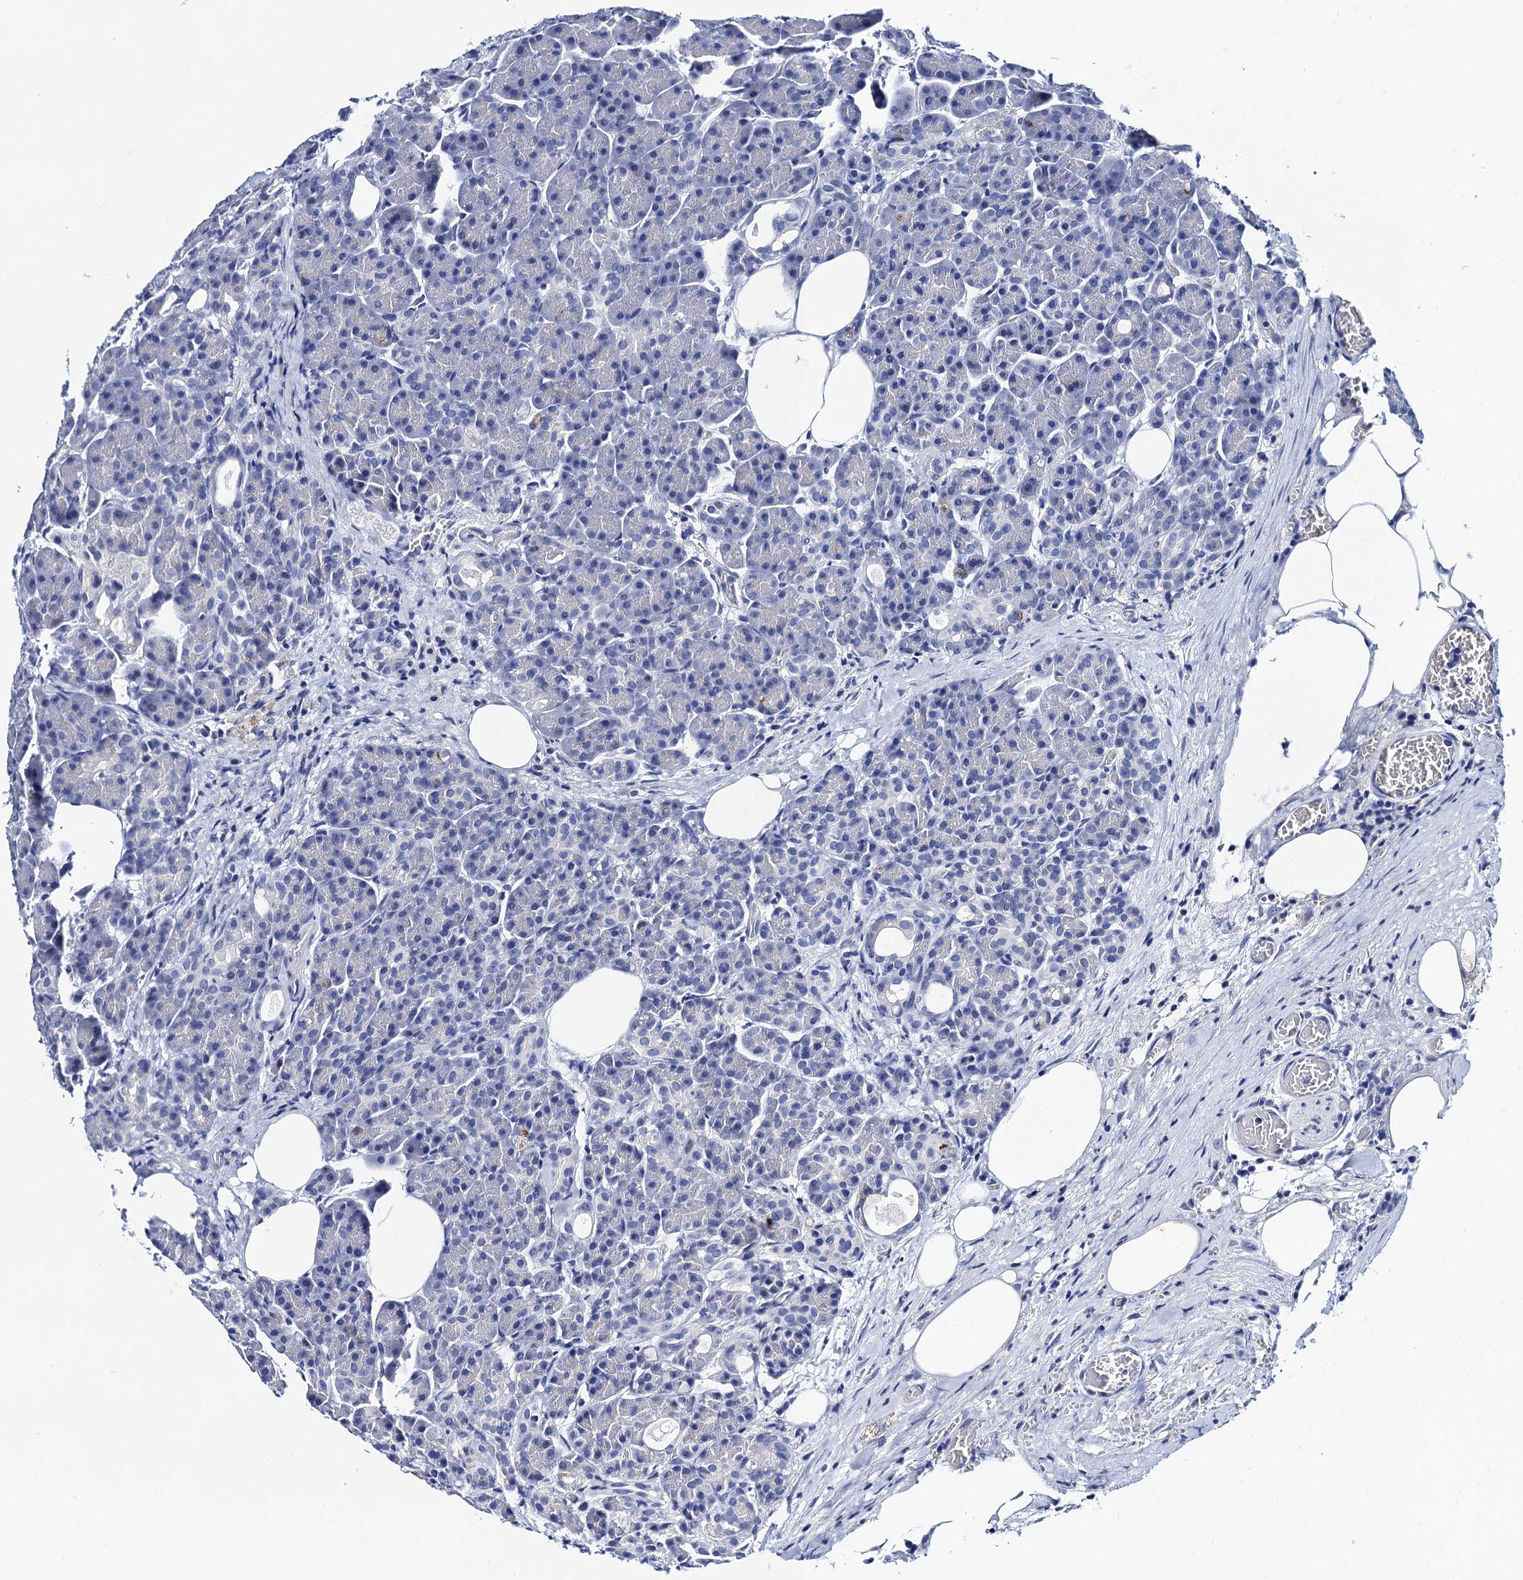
{"staining": {"intensity": "negative", "quantity": "none", "location": "none"}, "tissue": "pancreas", "cell_type": "Exocrine glandular cells", "image_type": "normal", "snomed": [{"axis": "morphology", "description": "Normal tissue, NOS"}, {"axis": "topography", "description": "Pancreas"}], "caption": "DAB (3,3'-diaminobenzidine) immunohistochemical staining of normal human pancreas displays no significant expression in exocrine glandular cells. Brightfield microscopy of immunohistochemistry (IHC) stained with DAB (3,3'-diaminobenzidine) (brown) and hematoxylin (blue), captured at high magnification.", "gene": "LYPD3", "patient": {"sex": "male", "age": 63}}